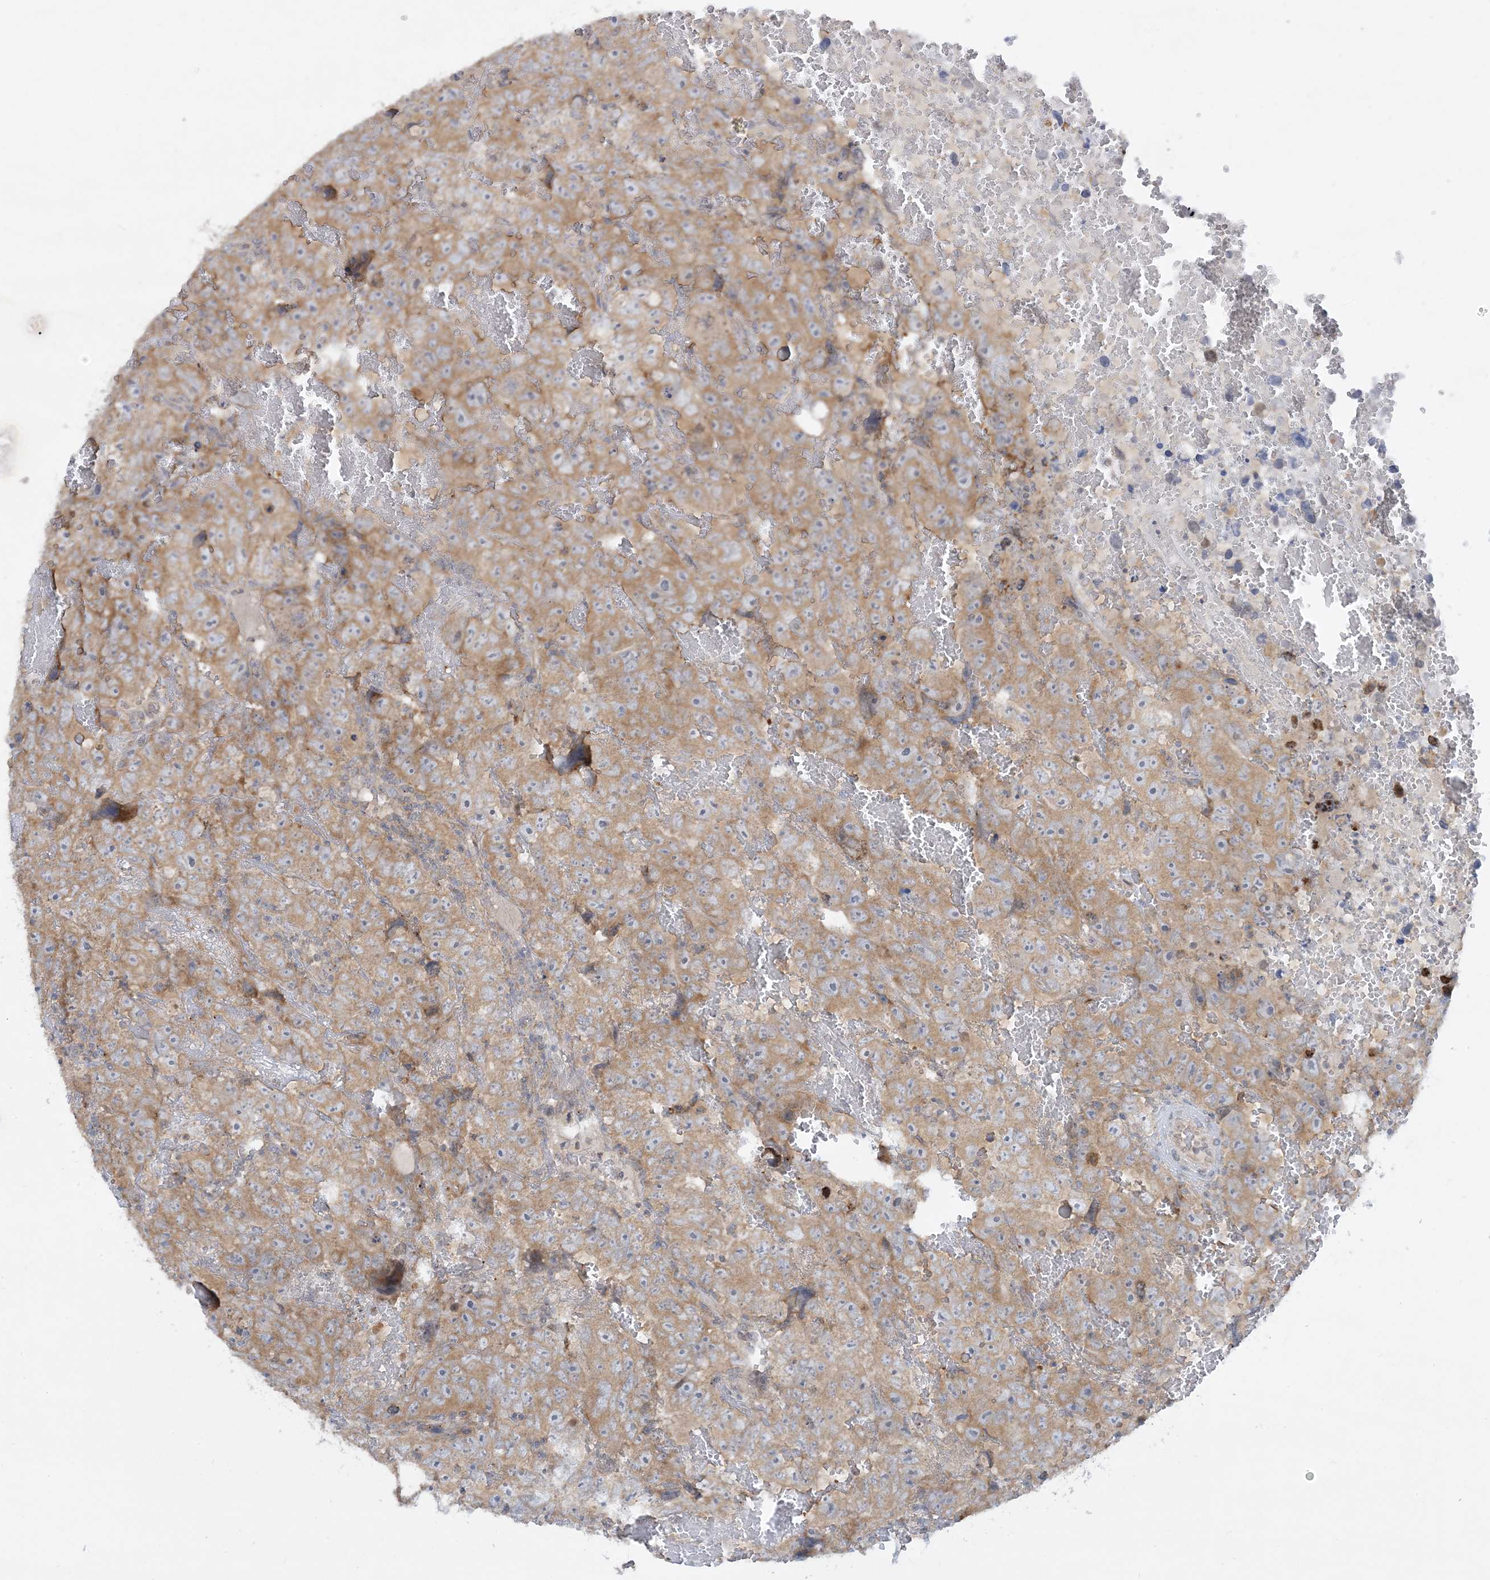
{"staining": {"intensity": "moderate", "quantity": ">75%", "location": "cytoplasmic/membranous"}, "tissue": "testis cancer", "cell_type": "Tumor cells", "image_type": "cancer", "snomed": [{"axis": "morphology", "description": "Carcinoma, Embryonal, NOS"}, {"axis": "topography", "description": "Testis"}], "caption": "Immunohistochemistry (IHC) staining of testis embryonal carcinoma, which displays medium levels of moderate cytoplasmic/membranous positivity in about >75% of tumor cells indicating moderate cytoplasmic/membranous protein staining. The staining was performed using DAB (brown) for protein detection and nuclei were counterstained in hematoxylin (blue).", "gene": "RPP40", "patient": {"sex": "male", "age": 45}}